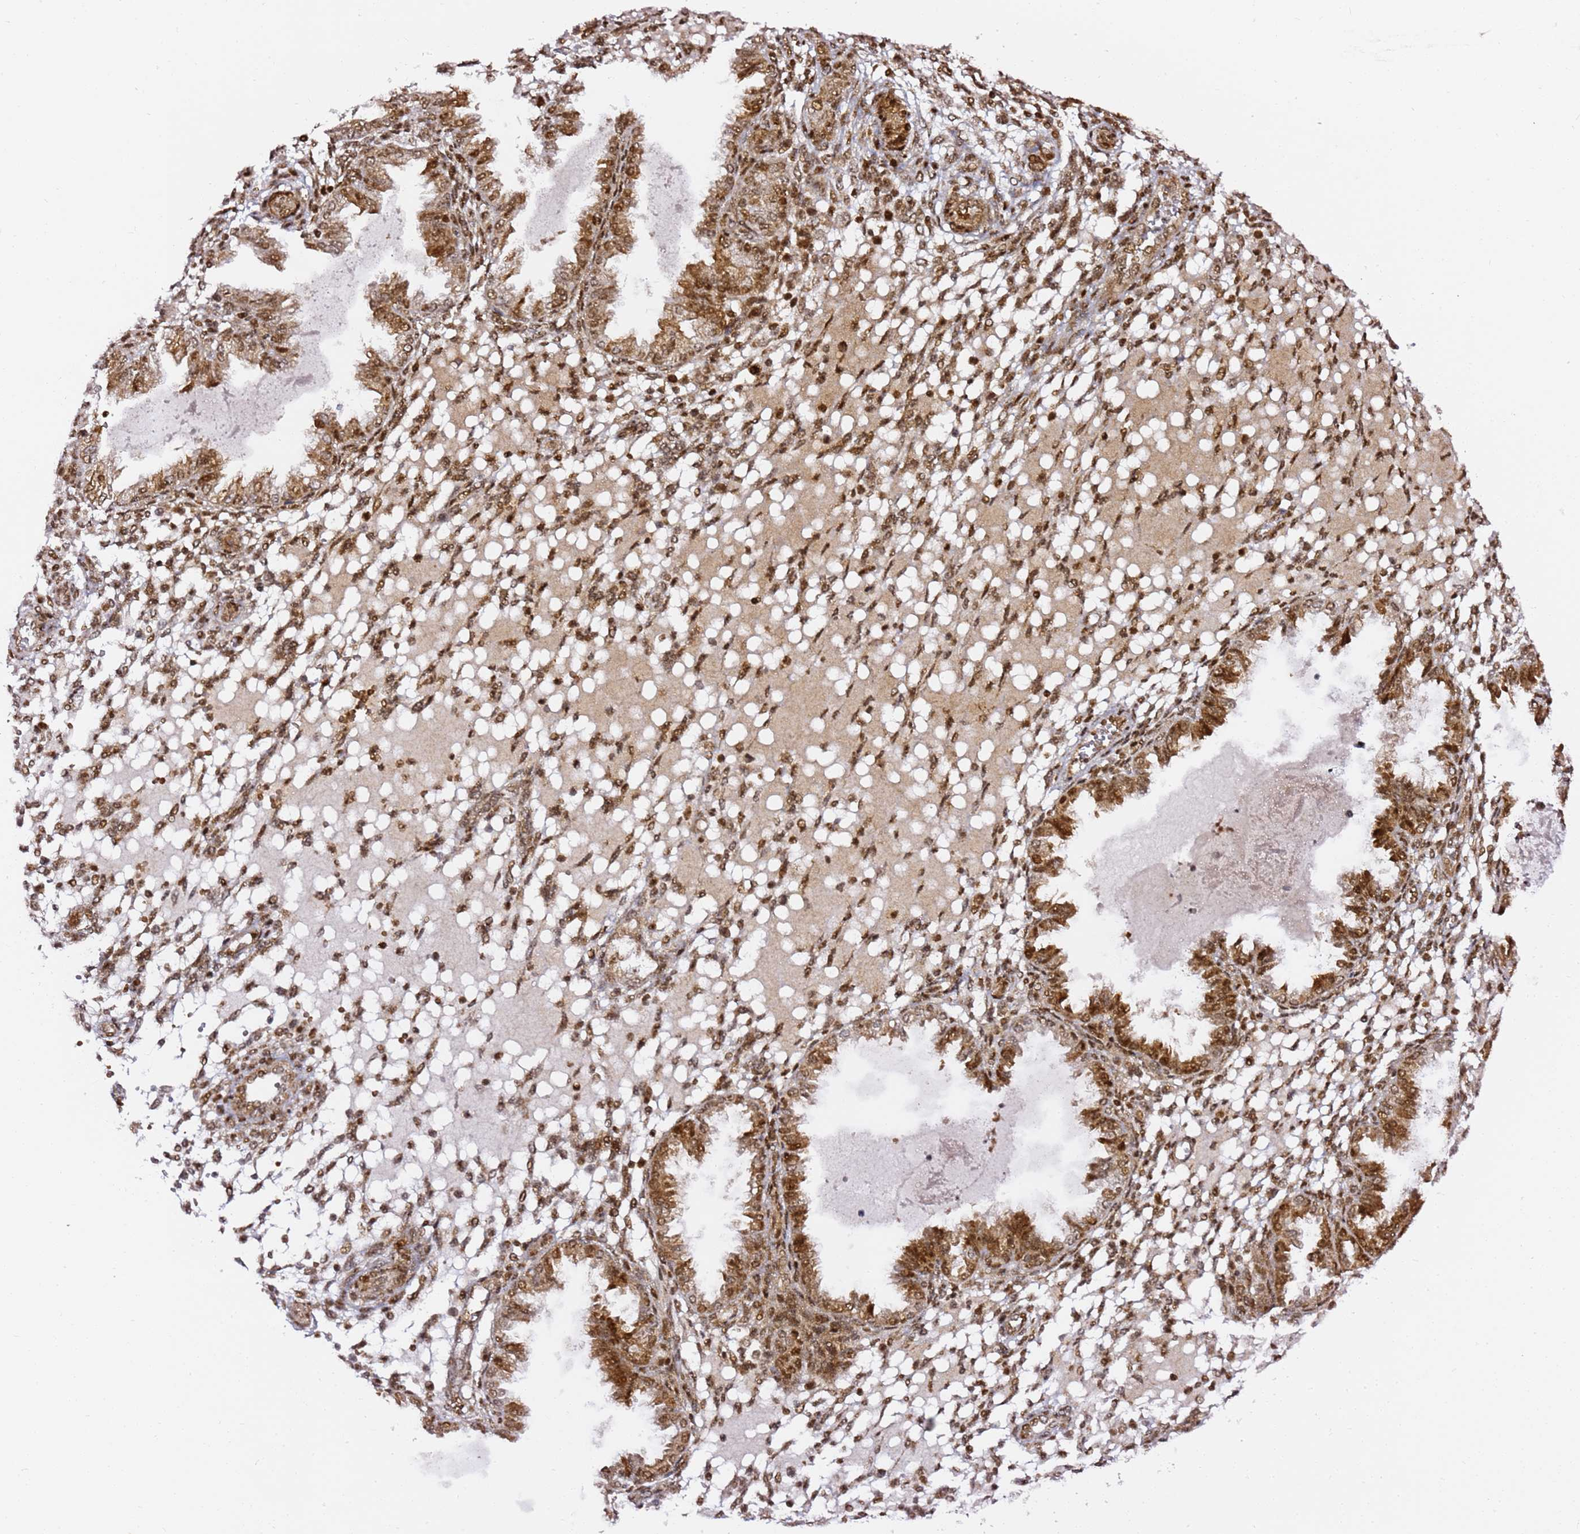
{"staining": {"intensity": "strong", "quantity": ">75%", "location": "nuclear"}, "tissue": "endometrium", "cell_type": "Cells in endometrial stroma", "image_type": "normal", "snomed": [{"axis": "morphology", "description": "Normal tissue, NOS"}, {"axis": "topography", "description": "Endometrium"}], "caption": "Immunohistochemical staining of benign human endometrium exhibits strong nuclear protein expression in about >75% of cells in endometrial stroma. Immunohistochemistry (ihc) stains the protein in brown and the nuclei are stained blue.", "gene": "GBP2", "patient": {"sex": "female", "age": 33}}